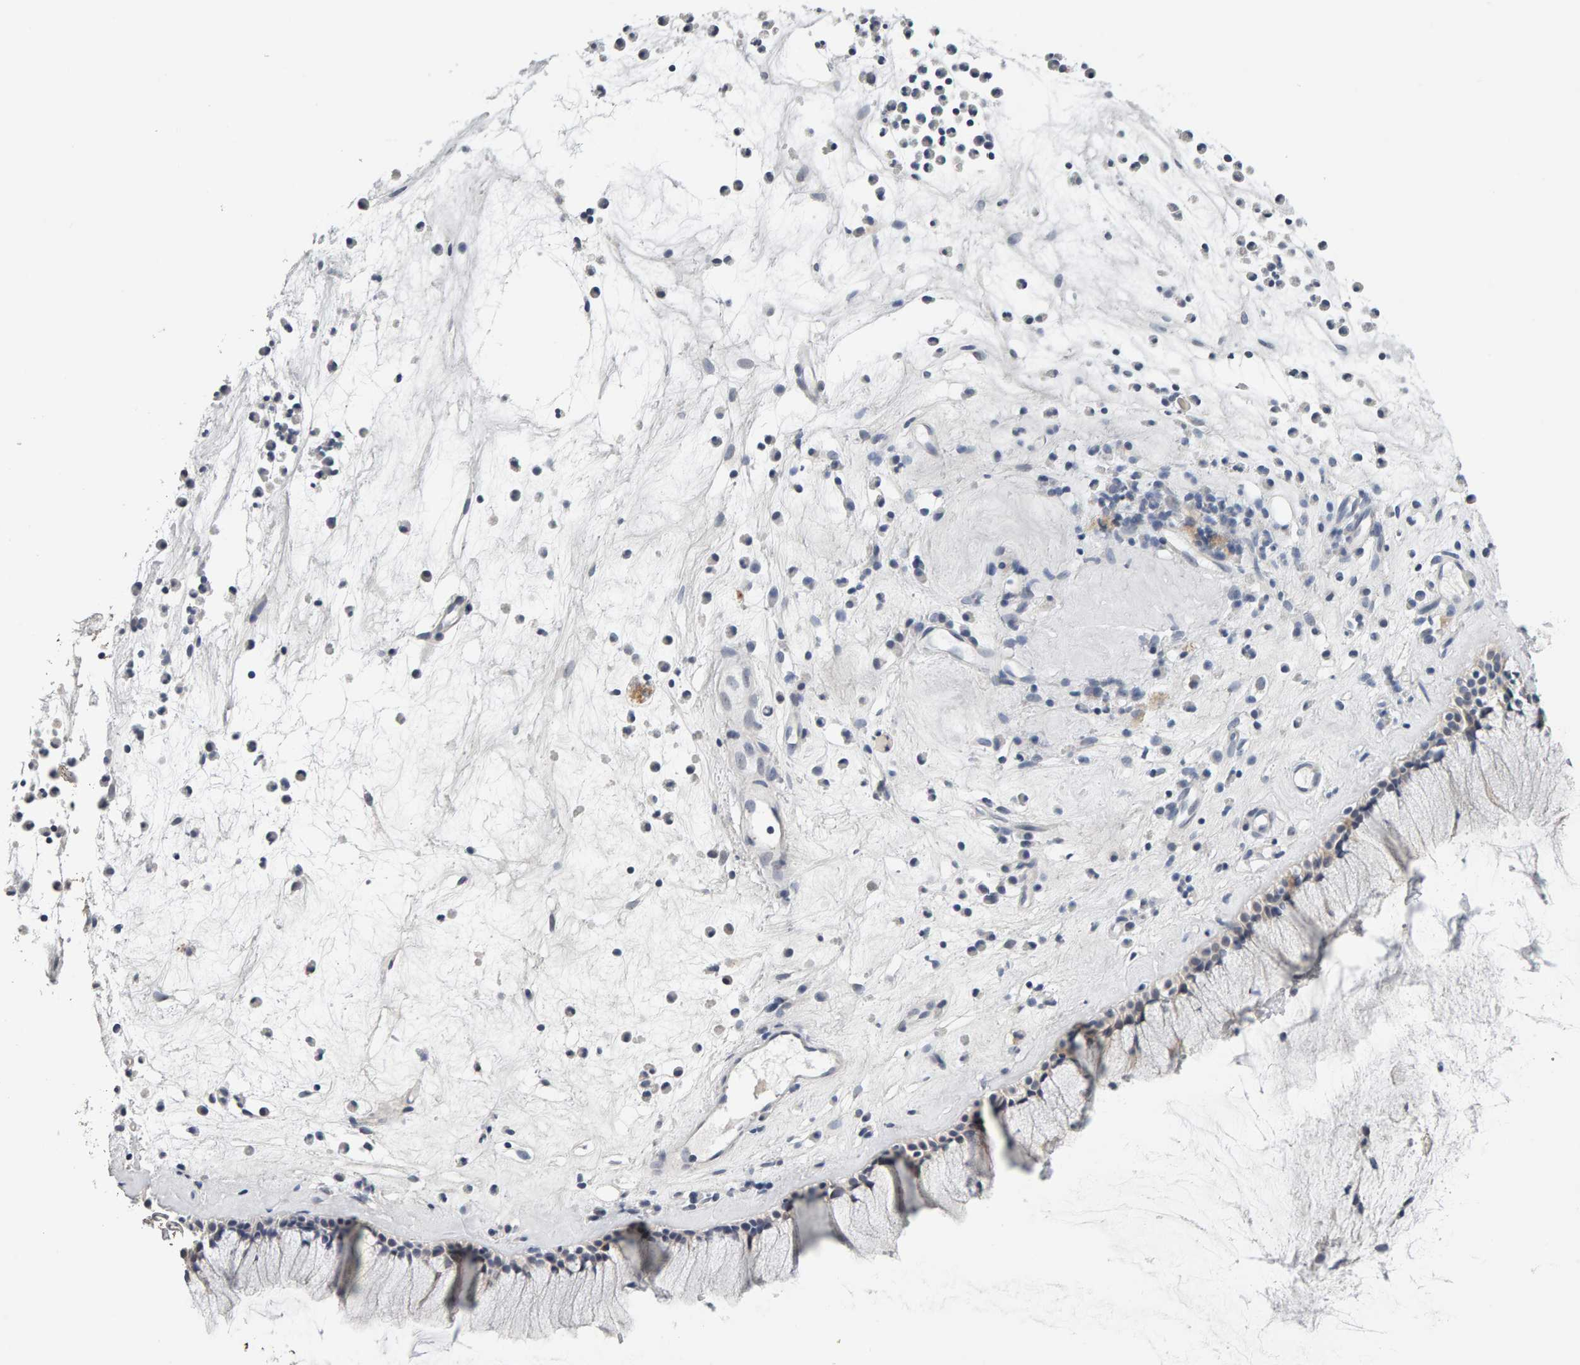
{"staining": {"intensity": "weak", "quantity": ">75%", "location": "cytoplasmic/membranous"}, "tissue": "nasopharynx", "cell_type": "Respiratory epithelial cells", "image_type": "normal", "snomed": [{"axis": "morphology", "description": "Normal tissue, NOS"}, {"axis": "topography", "description": "Nasopharynx"}], "caption": "Nasopharynx stained with immunohistochemistry displays weak cytoplasmic/membranous expression in about >75% of respiratory epithelial cells. Using DAB (3,3'-diaminobenzidine) (brown) and hematoxylin (blue) stains, captured at high magnification using brightfield microscopy.", "gene": "GFUS", "patient": {"sex": "female", "age": 42}}